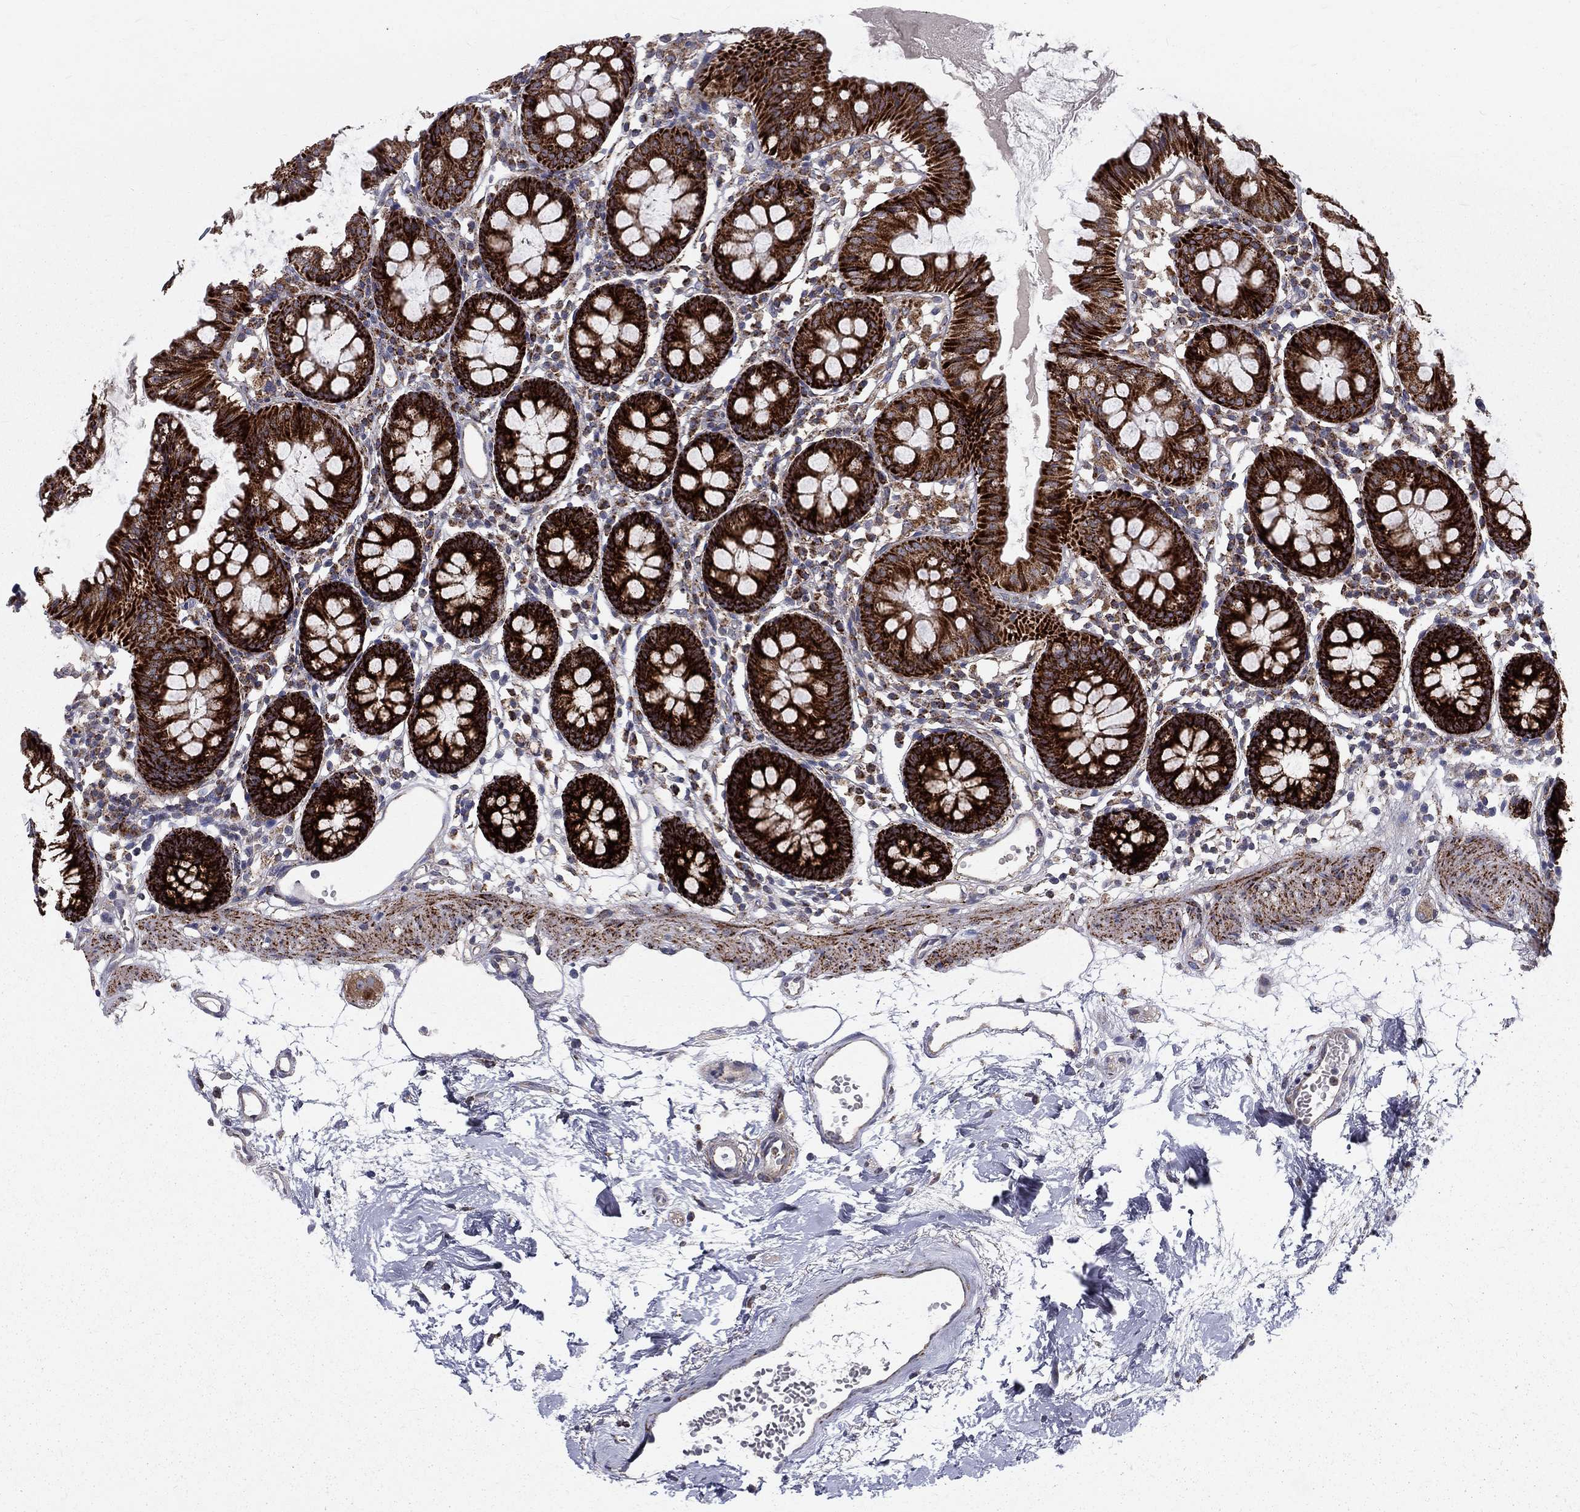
{"staining": {"intensity": "negative", "quantity": "none", "location": "none"}, "tissue": "colon", "cell_type": "Endothelial cells", "image_type": "normal", "snomed": [{"axis": "morphology", "description": "Normal tissue, NOS"}, {"axis": "topography", "description": "Colon"}], "caption": "Immunohistochemical staining of unremarkable colon reveals no significant staining in endothelial cells. (DAB immunohistochemistry (IHC), high magnification).", "gene": "ALDH1B1", "patient": {"sex": "female", "age": 84}}